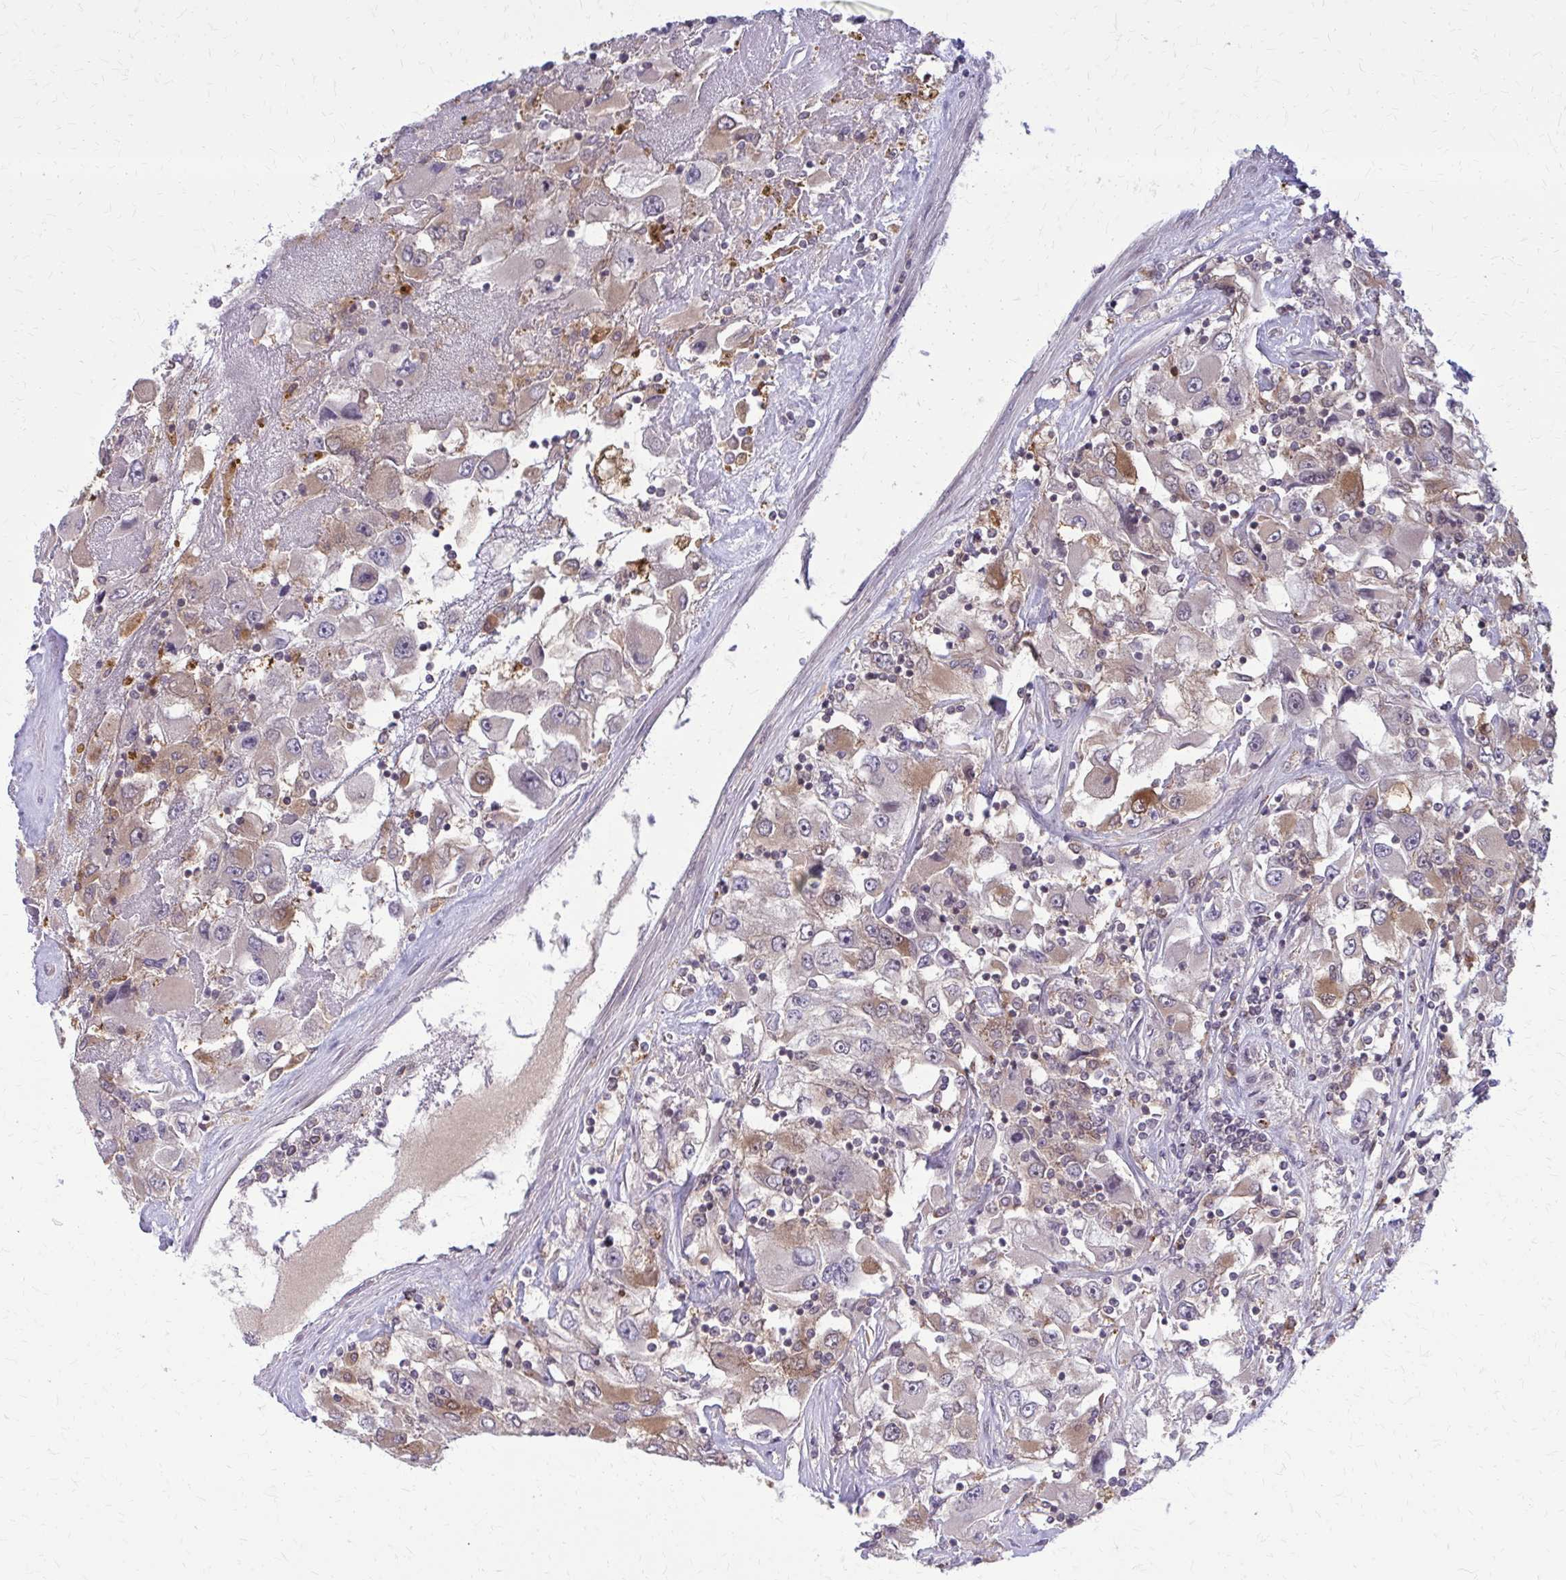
{"staining": {"intensity": "weak", "quantity": "25%-75%", "location": "cytoplasmic/membranous"}, "tissue": "renal cancer", "cell_type": "Tumor cells", "image_type": "cancer", "snomed": [{"axis": "morphology", "description": "Adenocarcinoma, NOS"}, {"axis": "topography", "description": "Kidney"}], "caption": "High-power microscopy captured an IHC image of renal cancer (adenocarcinoma), revealing weak cytoplasmic/membranous staining in approximately 25%-75% of tumor cells.", "gene": "DBI", "patient": {"sex": "female", "age": 52}}